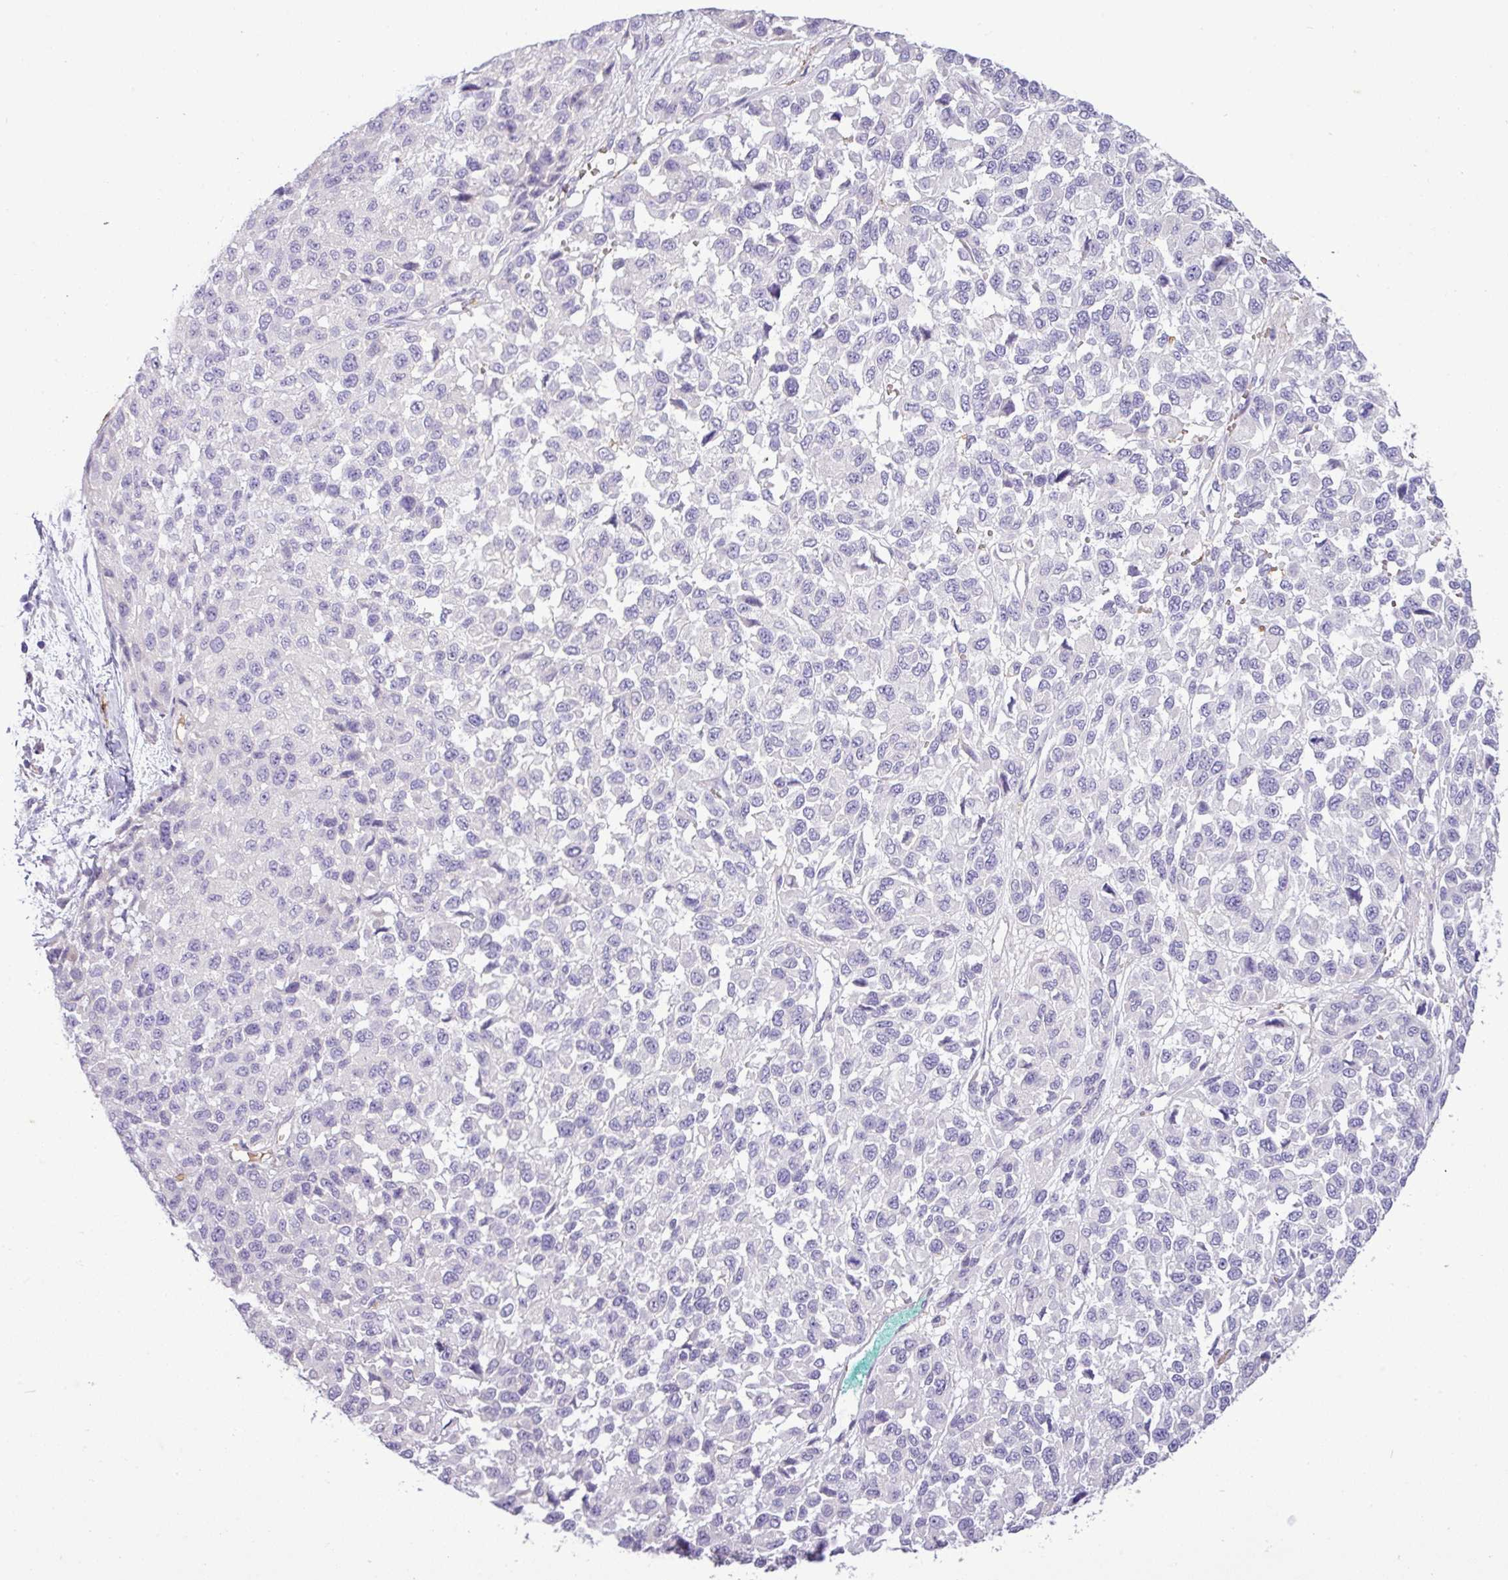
{"staining": {"intensity": "negative", "quantity": "none", "location": "none"}, "tissue": "melanoma", "cell_type": "Tumor cells", "image_type": "cancer", "snomed": [{"axis": "morphology", "description": "Malignant melanoma, NOS"}, {"axis": "topography", "description": "Skin"}], "caption": "This is a histopathology image of immunohistochemistry staining of melanoma, which shows no expression in tumor cells. (DAB (3,3'-diaminobenzidine) IHC, high magnification).", "gene": "MGAT4B", "patient": {"sex": "male", "age": 62}}